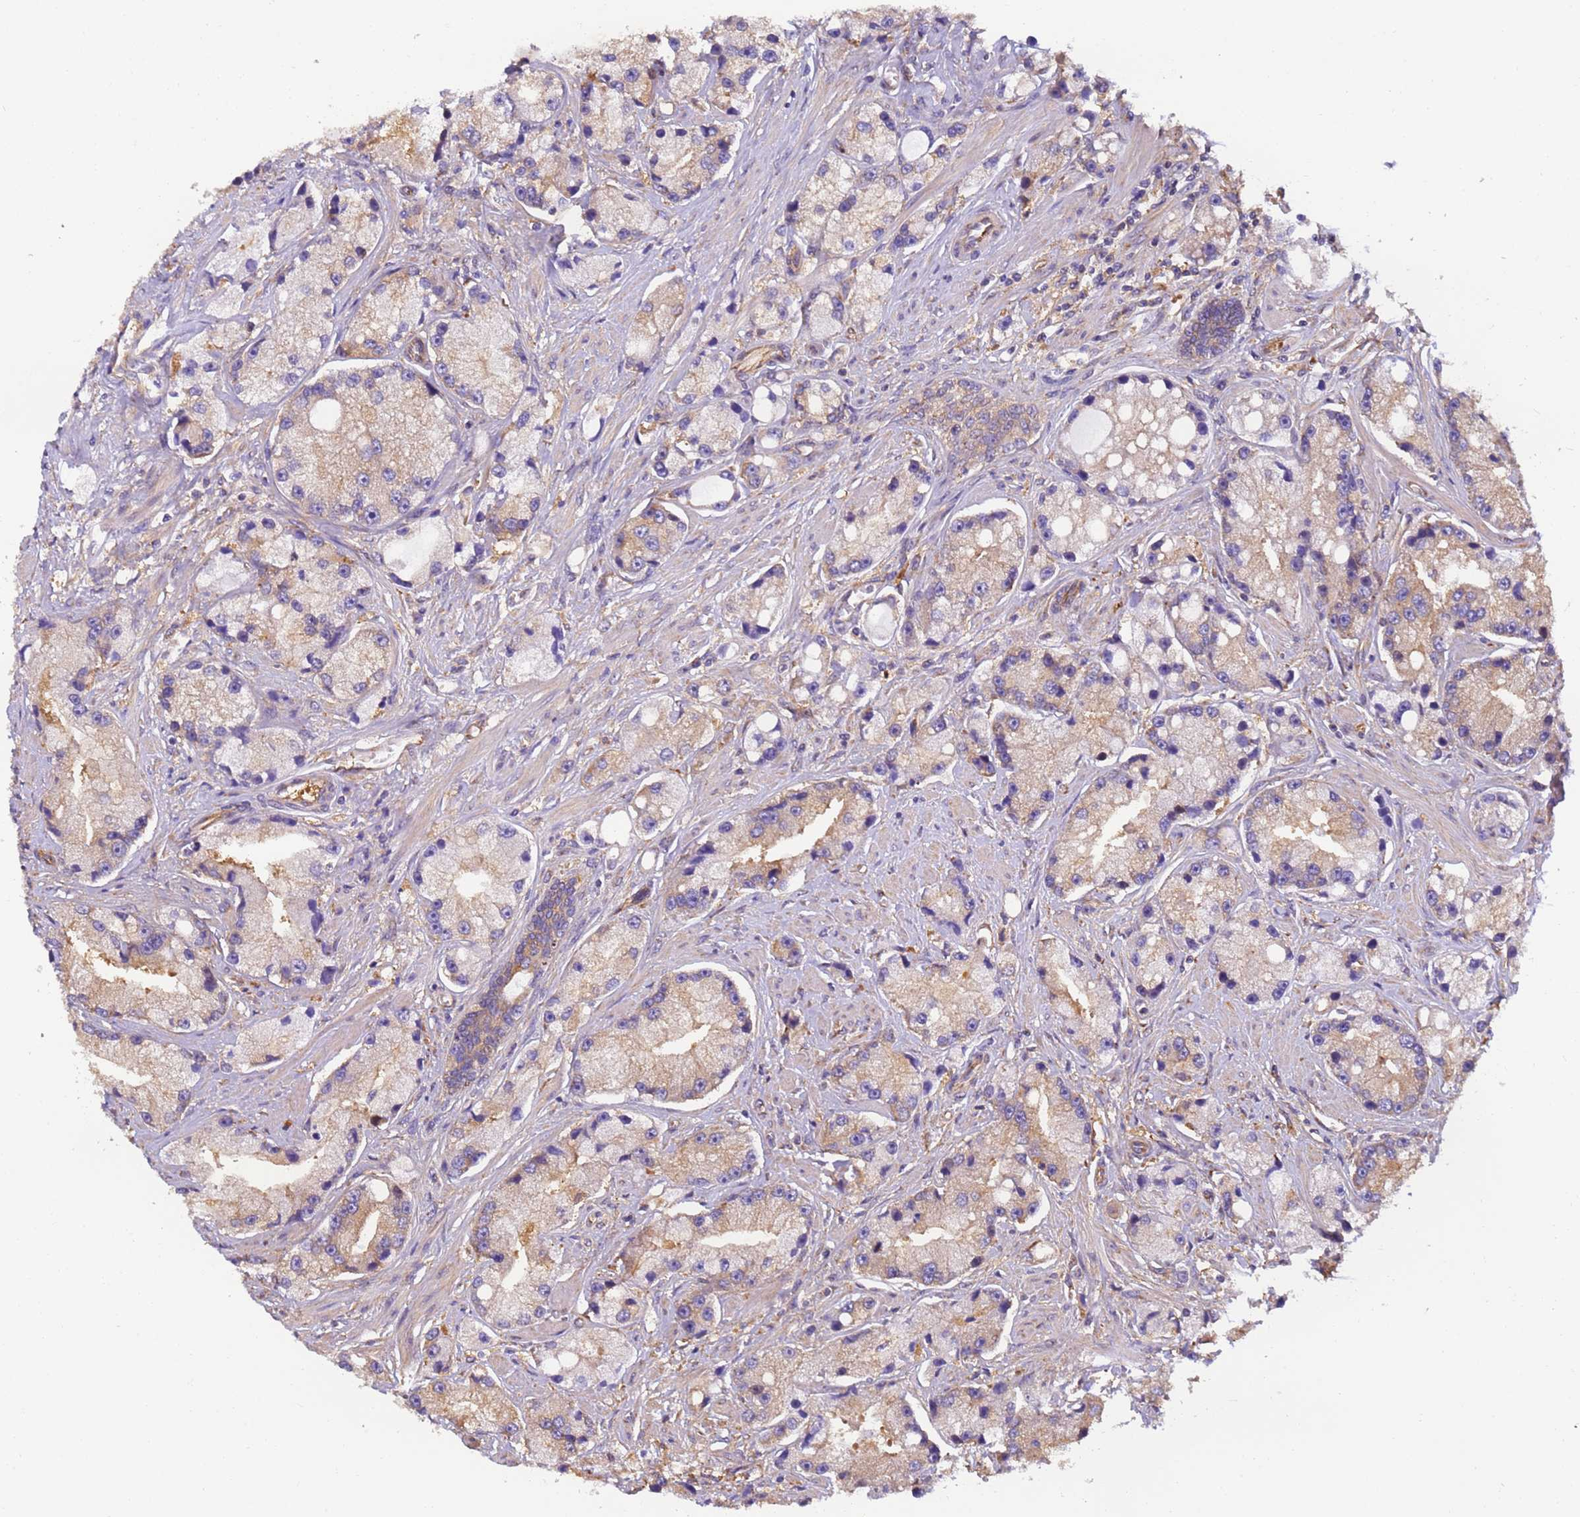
{"staining": {"intensity": "weak", "quantity": "25%-75%", "location": "cytoplasmic/membranous"}, "tissue": "prostate cancer", "cell_type": "Tumor cells", "image_type": "cancer", "snomed": [{"axis": "morphology", "description": "Adenocarcinoma, High grade"}, {"axis": "topography", "description": "Prostate"}], "caption": "DAB (3,3'-diaminobenzidine) immunohistochemical staining of prostate cancer (adenocarcinoma (high-grade)) reveals weak cytoplasmic/membranous protein staining in approximately 25%-75% of tumor cells. (Stains: DAB (3,3'-diaminobenzidine) in brown, nuclei in blue, Microscopy: brightfield microscopy at high magnification).", "gene": "DYNC1I2", "patient": {"sex": "male", "age": 74}}